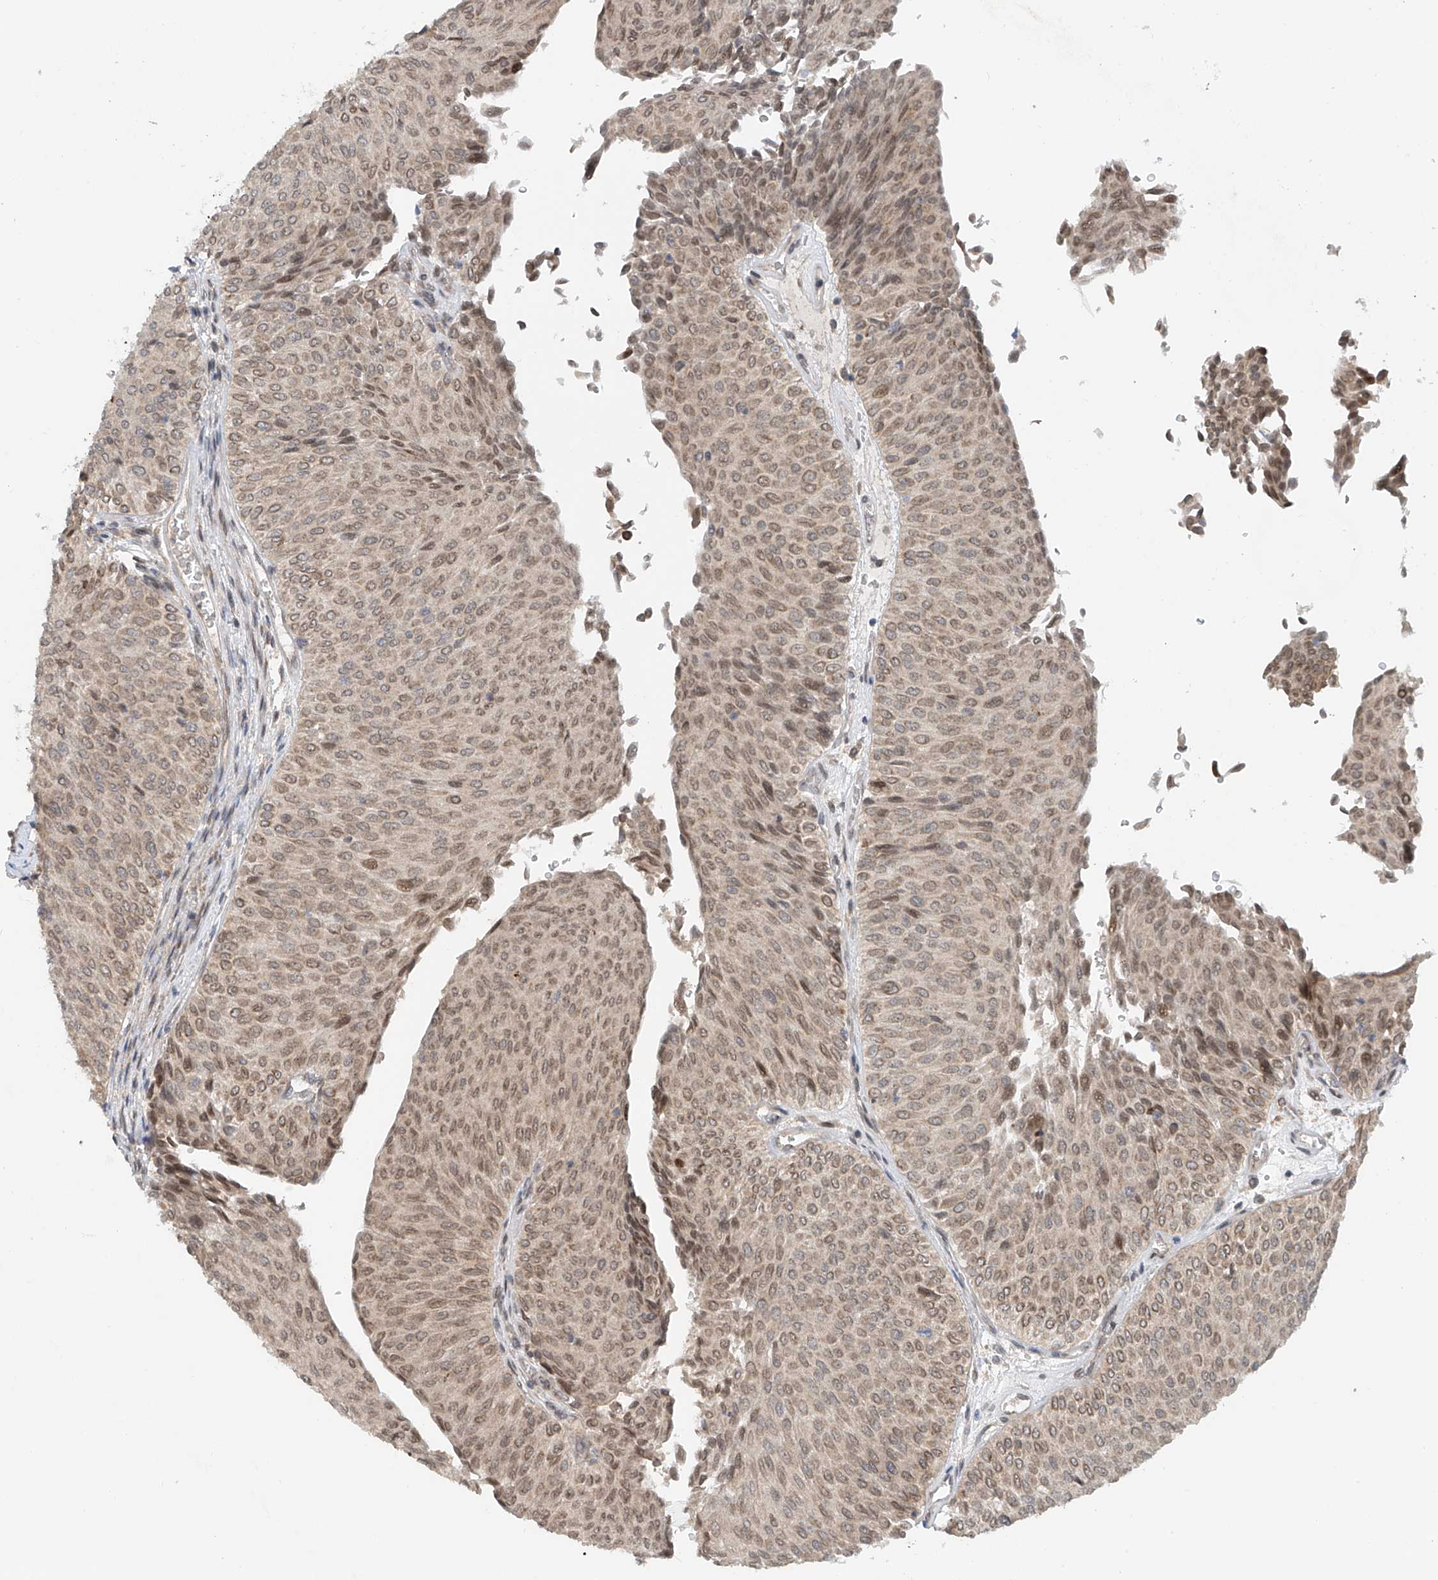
{"staining": {"intensity": "weak", "quantity": ">75%", "location": "cytoplasmic/membranous,nuclear"}, "tissue": "urothelial cancer", "cell_type": "Tumor cells", "image_type": "cancer", "snomed": [{"axis": "morphology", "description": "Urothelial carcinoma, Low grade"}, {"axis": "topography", "description": "Urinary bladder"}], "caption": "Weak cytoplasmic/membranous and nuclear expression is appreciated in approximately >75% of tumor cells in urothelial carcinoma (low-grade).", "gene": "STARD9", "patient": {"sex": "male", "age": 78}}